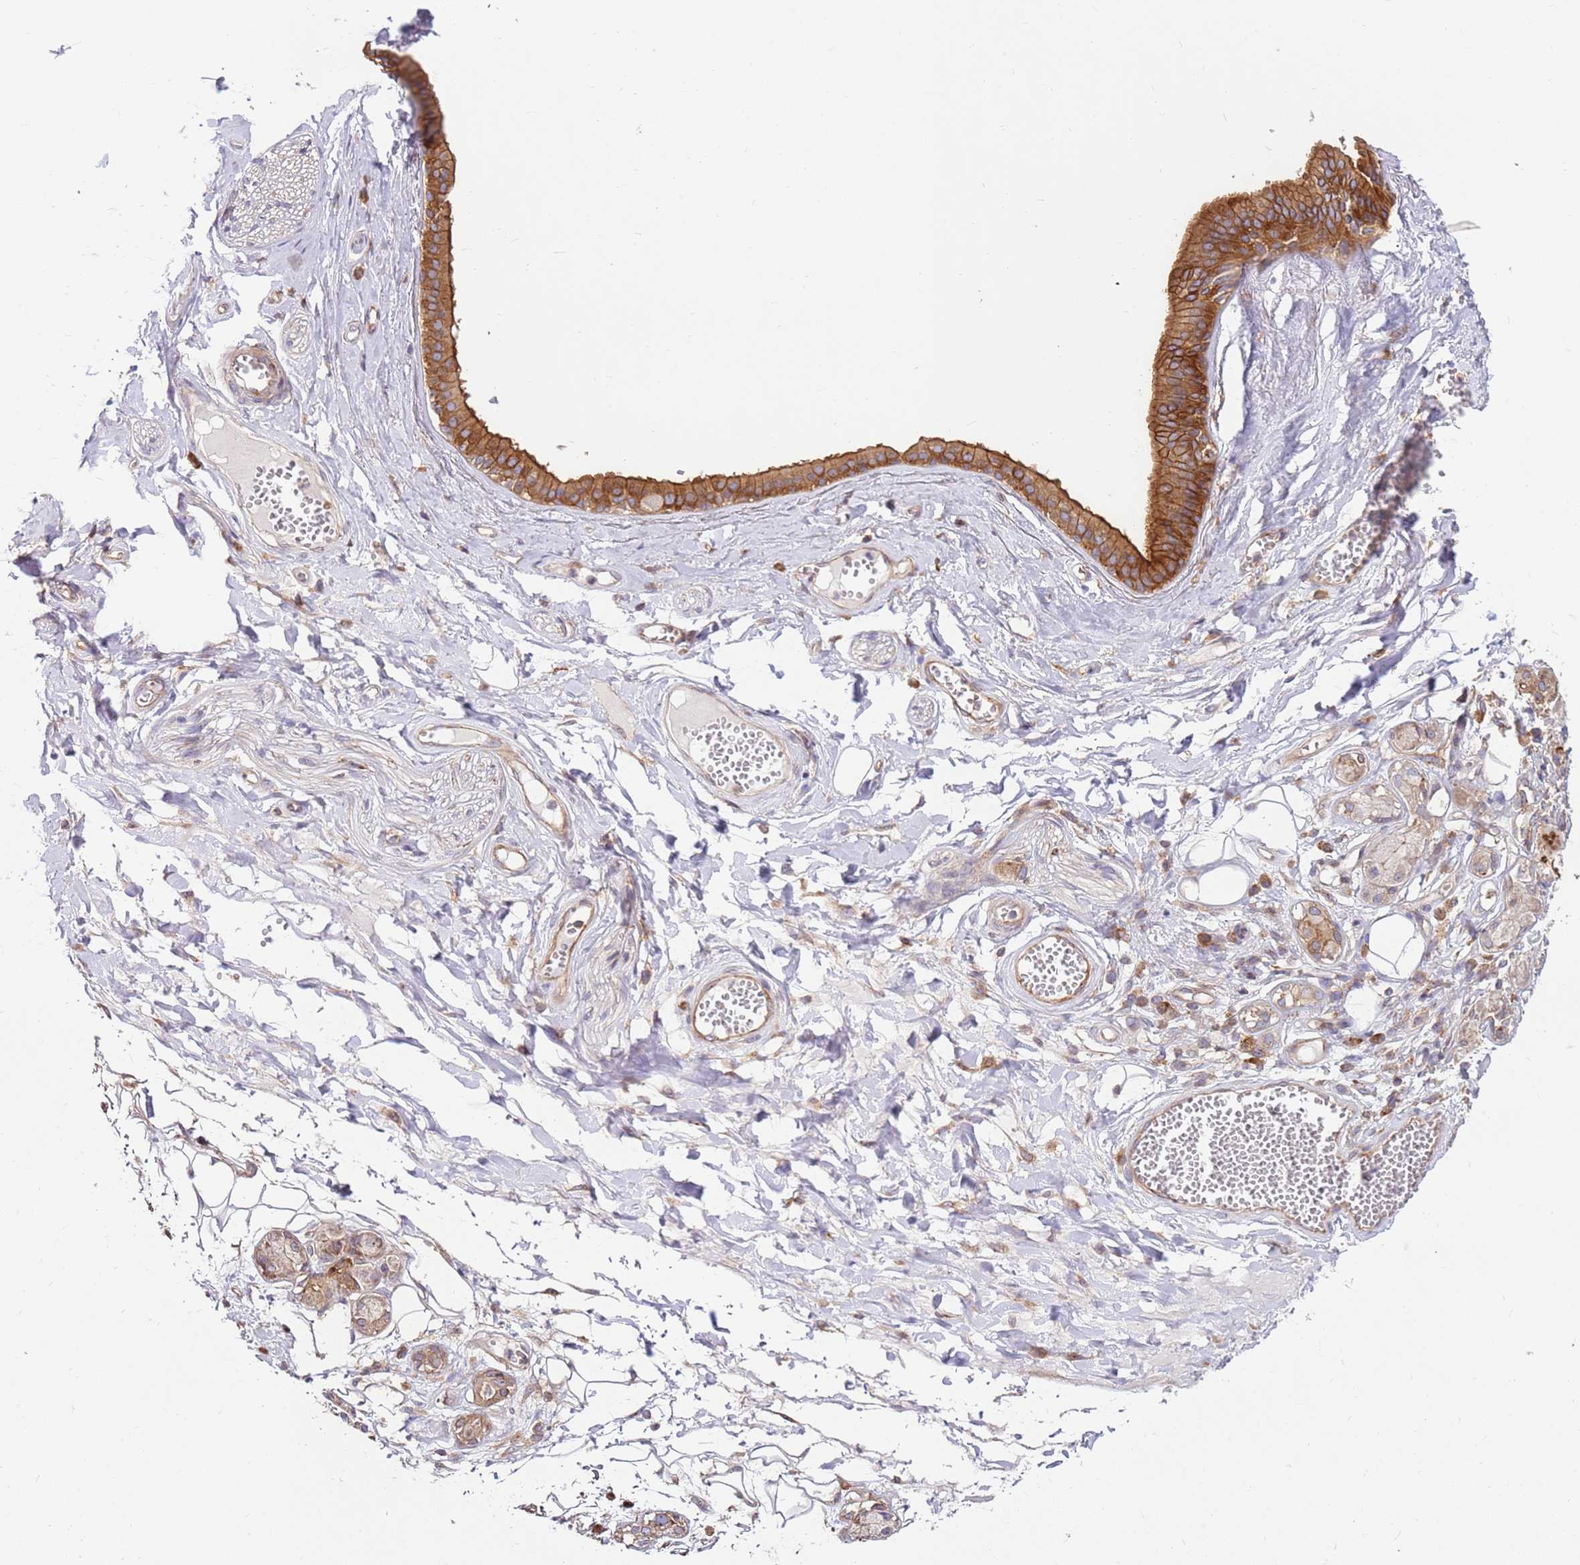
{"staining": {"intensity": "weak", "quantity": "25%-75%", "location": "cytoplasmic/membranous"}, "tissue": "adipose tissue", "cell_type": "Adipocytes", "image_type": "normal", "snomed": [{"axis": "morphology", "description": "Normal tissue, NOS"}, {"axis": "morphology", "description": "Inflammation, NOS"}, {"axis": "topography", "description": "Salivary gland"}, {"axis": "topography", "description": "Peripheral nerve tissue"}], "caption": "Adipose tissue stained with DAB (3,3'-diaminobenzidine) immunohistochemistry (IHC) displays low levels of weak cytoplasmic/membranous staining in approximately 25%-75% of adipocytes.", "gene": "DDX19B", "patient": {"sex": "female", "age": 75}}